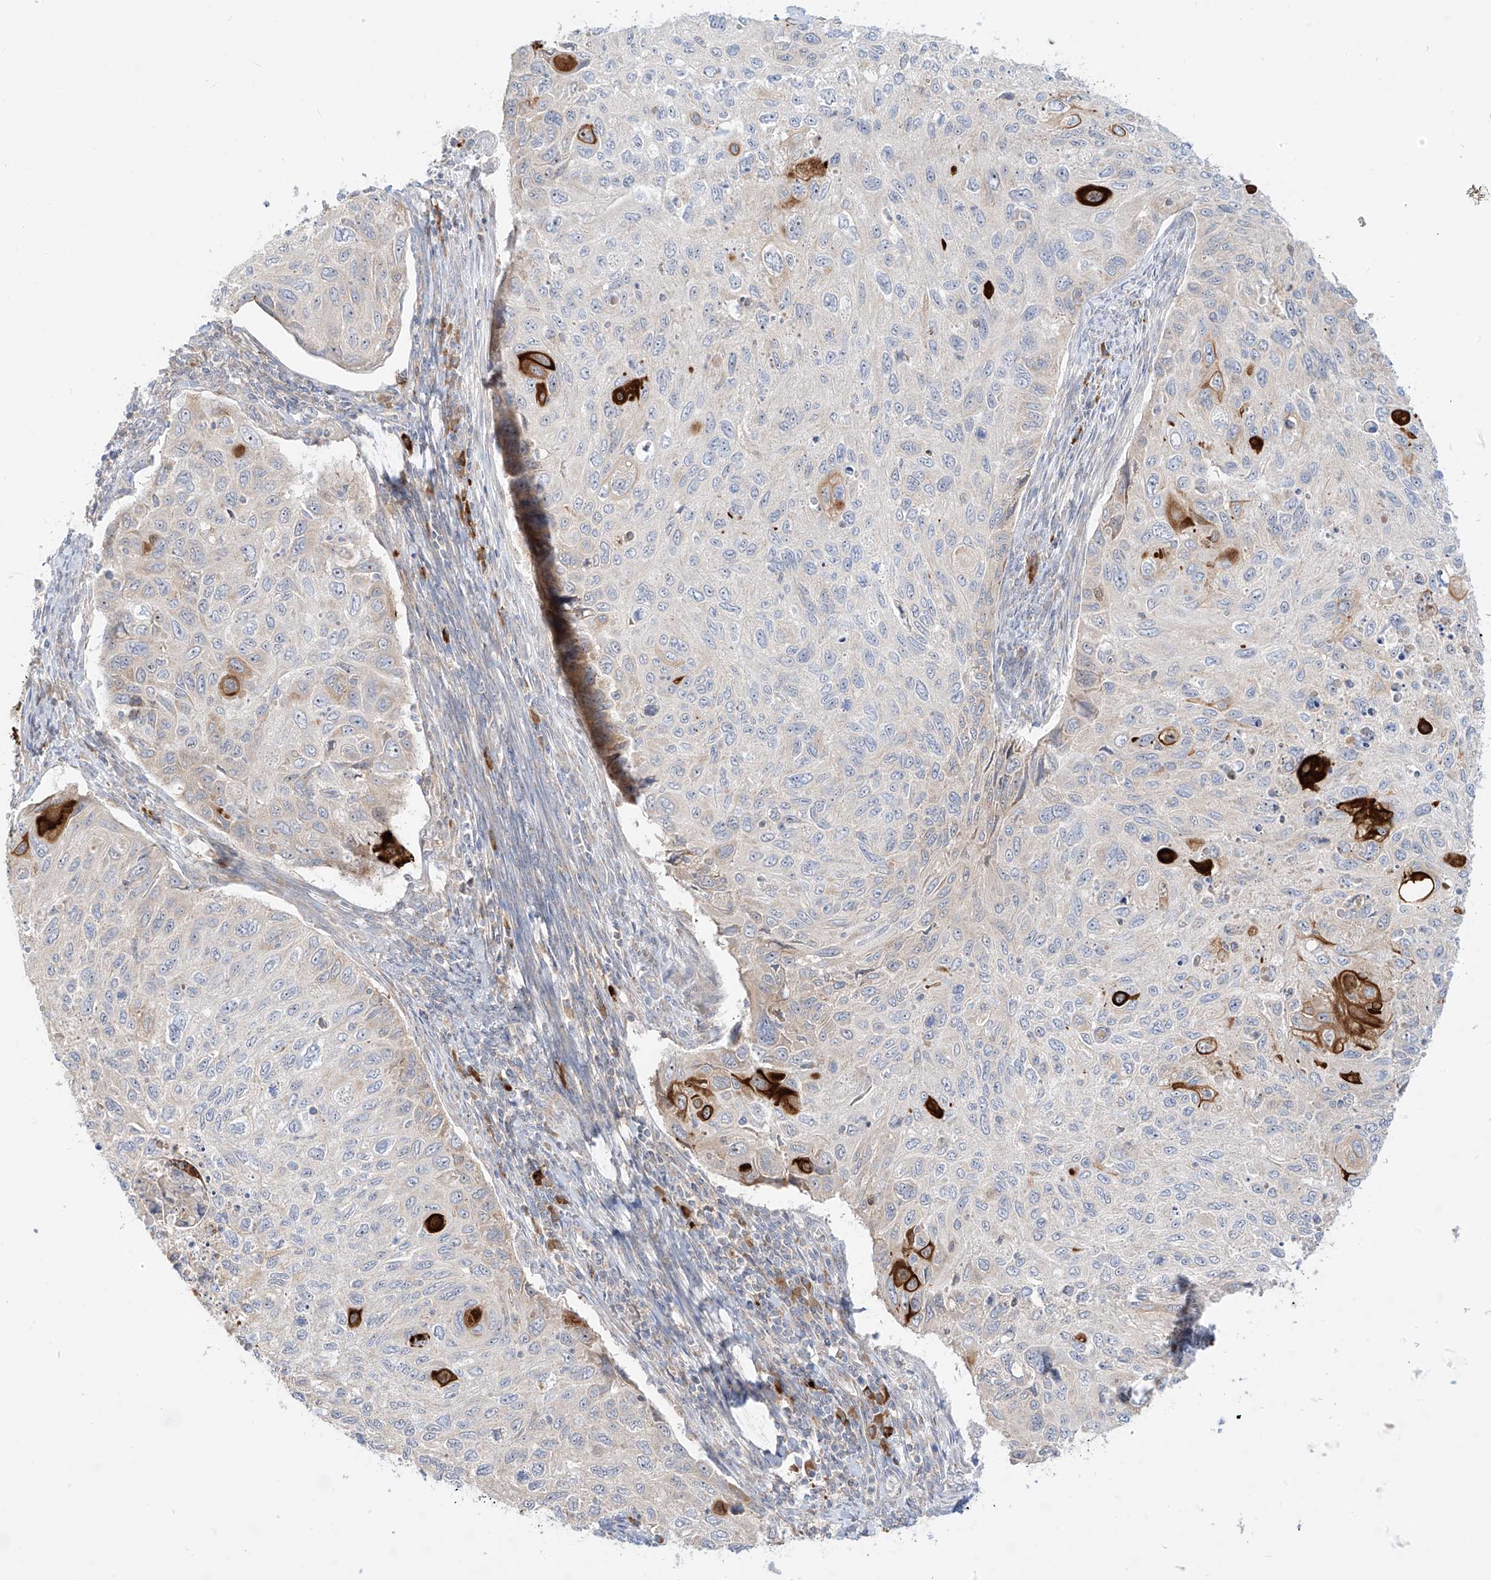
{"staining": {"intensity": "strong", "quantity": "<25%", "location": "cytoplasmic/membranous"}, "tissue": "cervical cancer", "cell_type": "Tumor cells", "image_type": "cancer", "snomed": [{"axis": "morphology", "description": "Squamous cell carcinoma, NOS"}, {"axis": "topography", "description": "Cervix"}], "caption": "The immunohistochemical stain shows strong cytoplasmic/membranous expression in tumor cells of cervical squamous cell carcinoma tissue.", "gene": "SYTL3", "patient": {"sex": "female", "age": 70}}